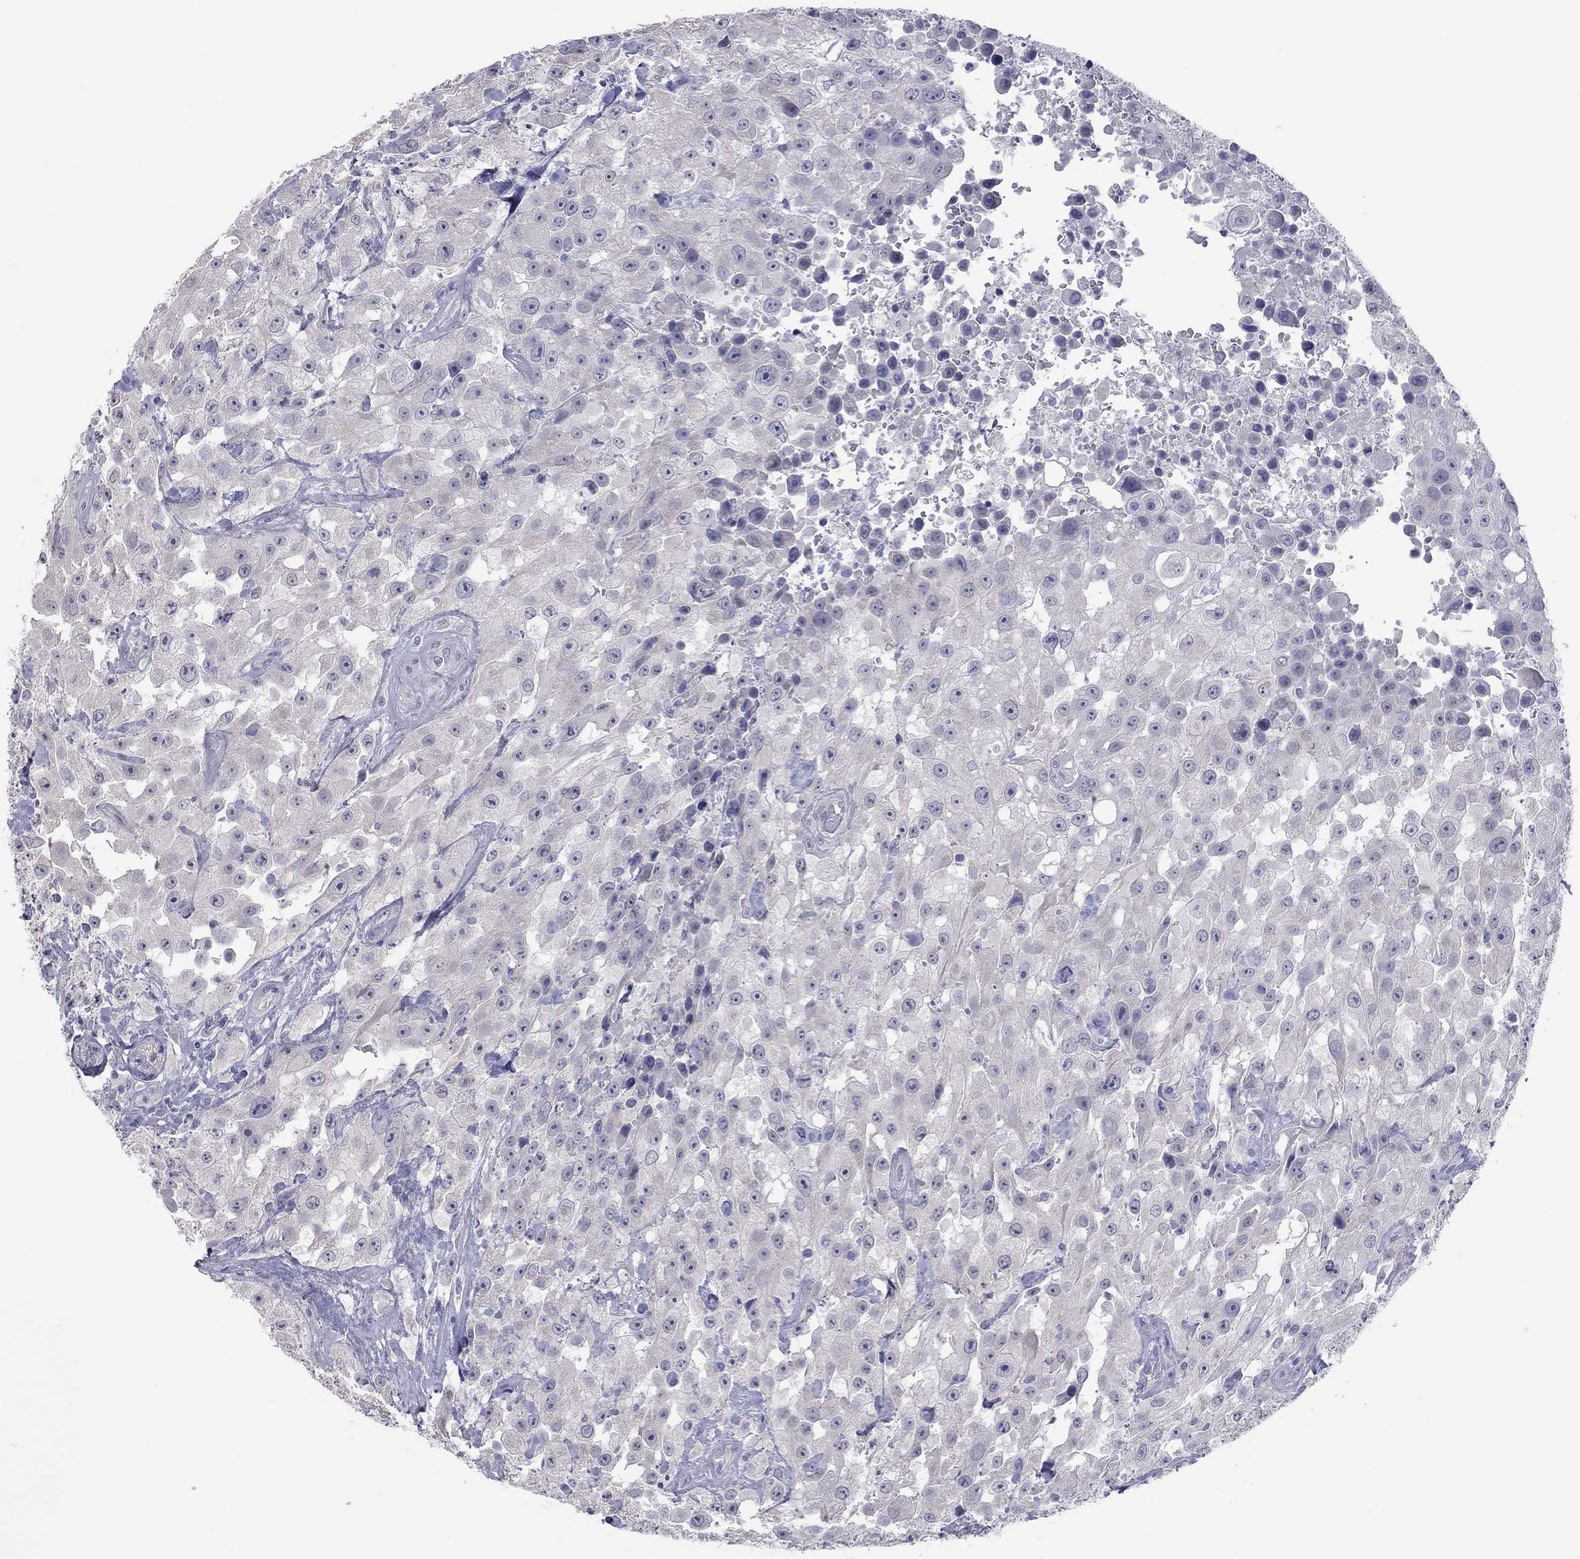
{"staining": {"intensity": "negative", "quantity": "none", "location": "none"}, "tissue": "urothelial cancer", "cell_type": "Tumor cells", "image_type": "cancer", "snomed": [{"axis": "morphology", "description": "Urothelial carcinoma, High grade"}, {"axis": "topography", "description": "Urinary bladder"}], "caption": "A photomicrograph of high-grade urothelial carcinoma stained for a protein exhibits no brown staining in tumor cells. The staining is performed using DAB brown chromogen with nuclei counter-stained in using hematoxylin.", "gene": "HYLS1", "patient": {"sex": "male", "age": 79}}